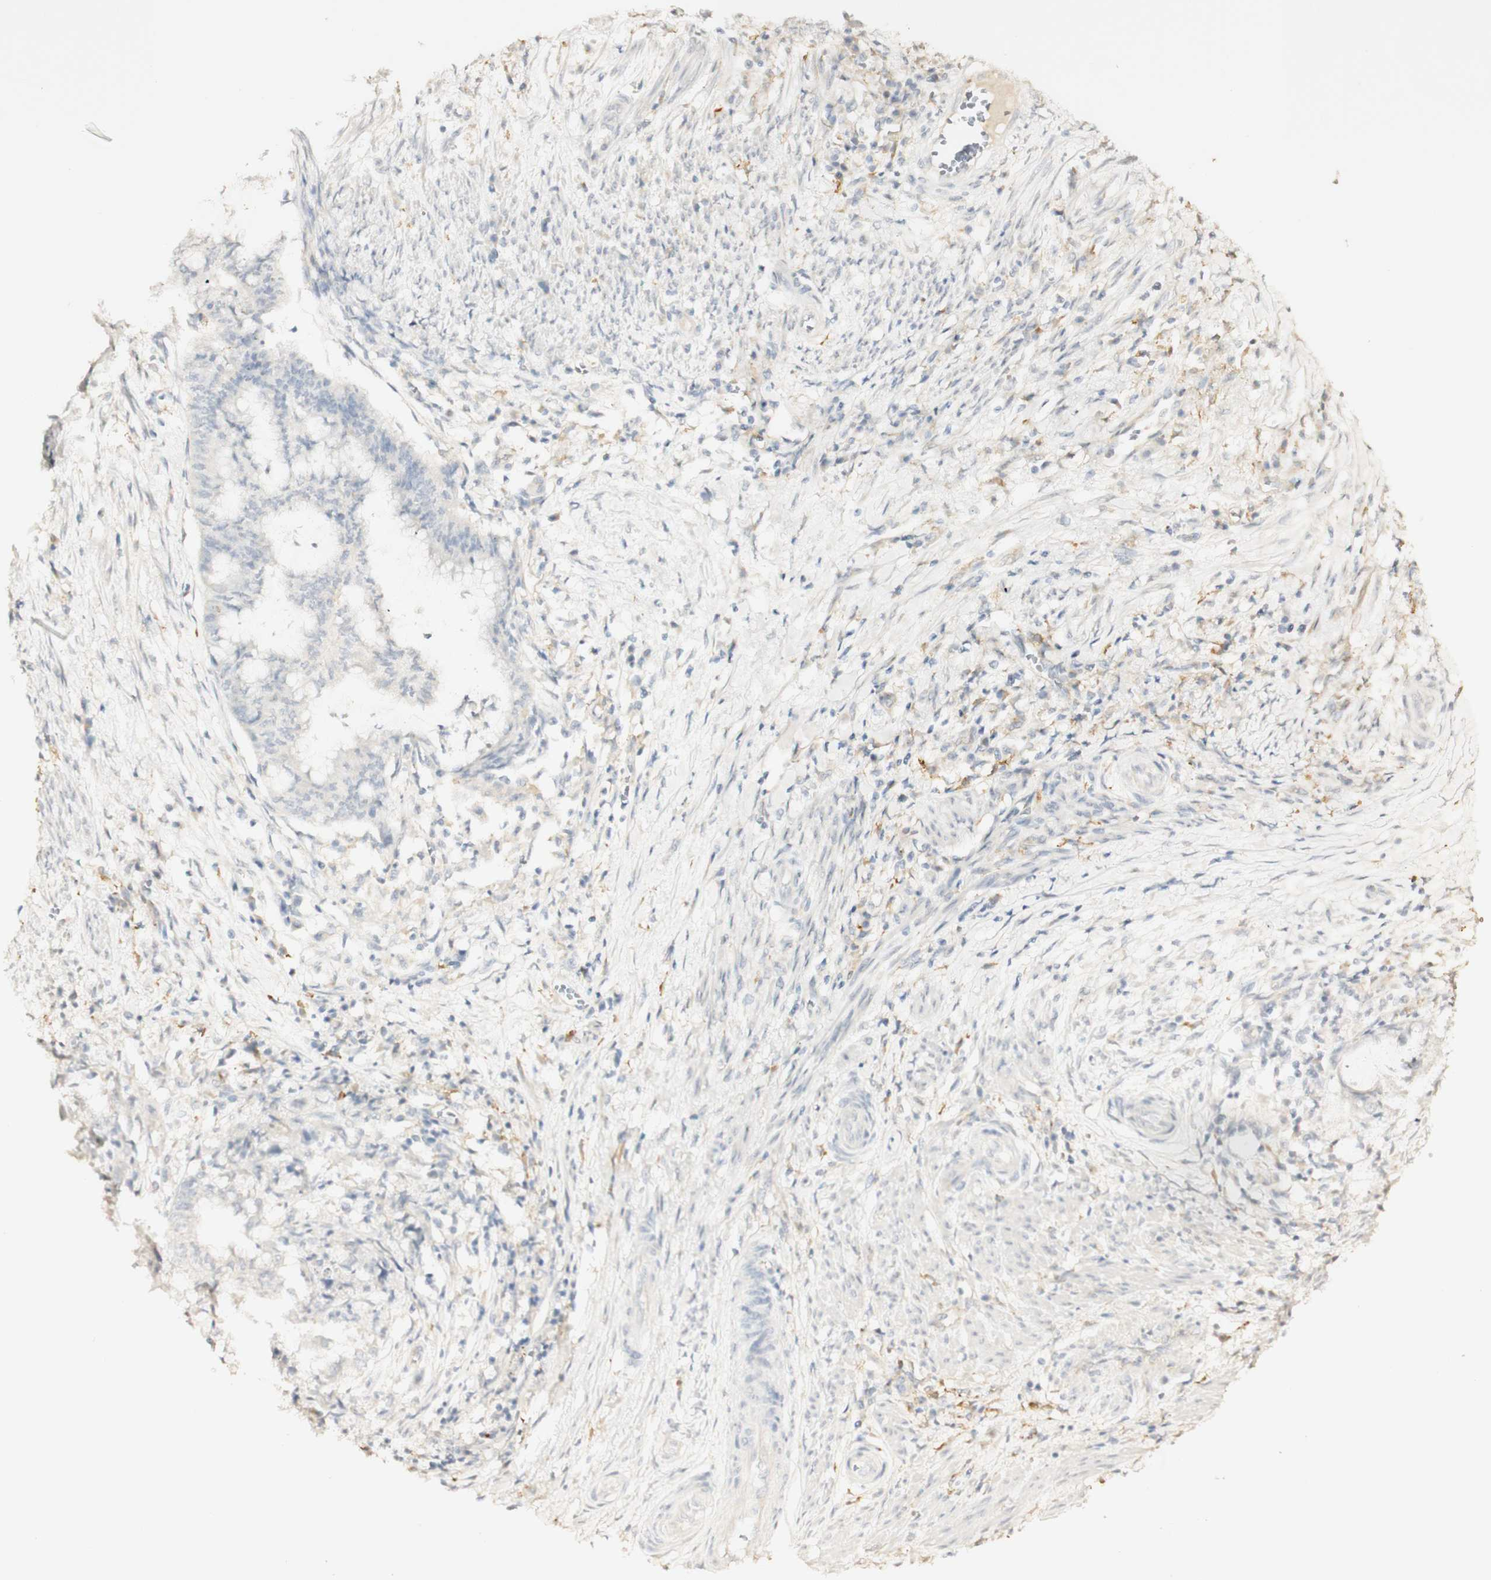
{"staining": {"intensity": "negative", "quantity": "none", "location": "none"}, "tissue": "endometrial cancer", "cell_type": "Tumor cells", "image_type": "cancer", "snomed": [{"axis": "morphology", "description": "Necrosis, NOS"}, {"axis": "morphology", "description": "Adenocarcinoma, NOS"}, {"axis": "topography", "description": "Endometrium"}], "caption": "Endometrial adenocarcinoma stained for a protein using immunohistochemistry (IHC) displays no staining tumor cells.", "gene": "FCGRT", "patient": {"sex": "female", "age": 79}}